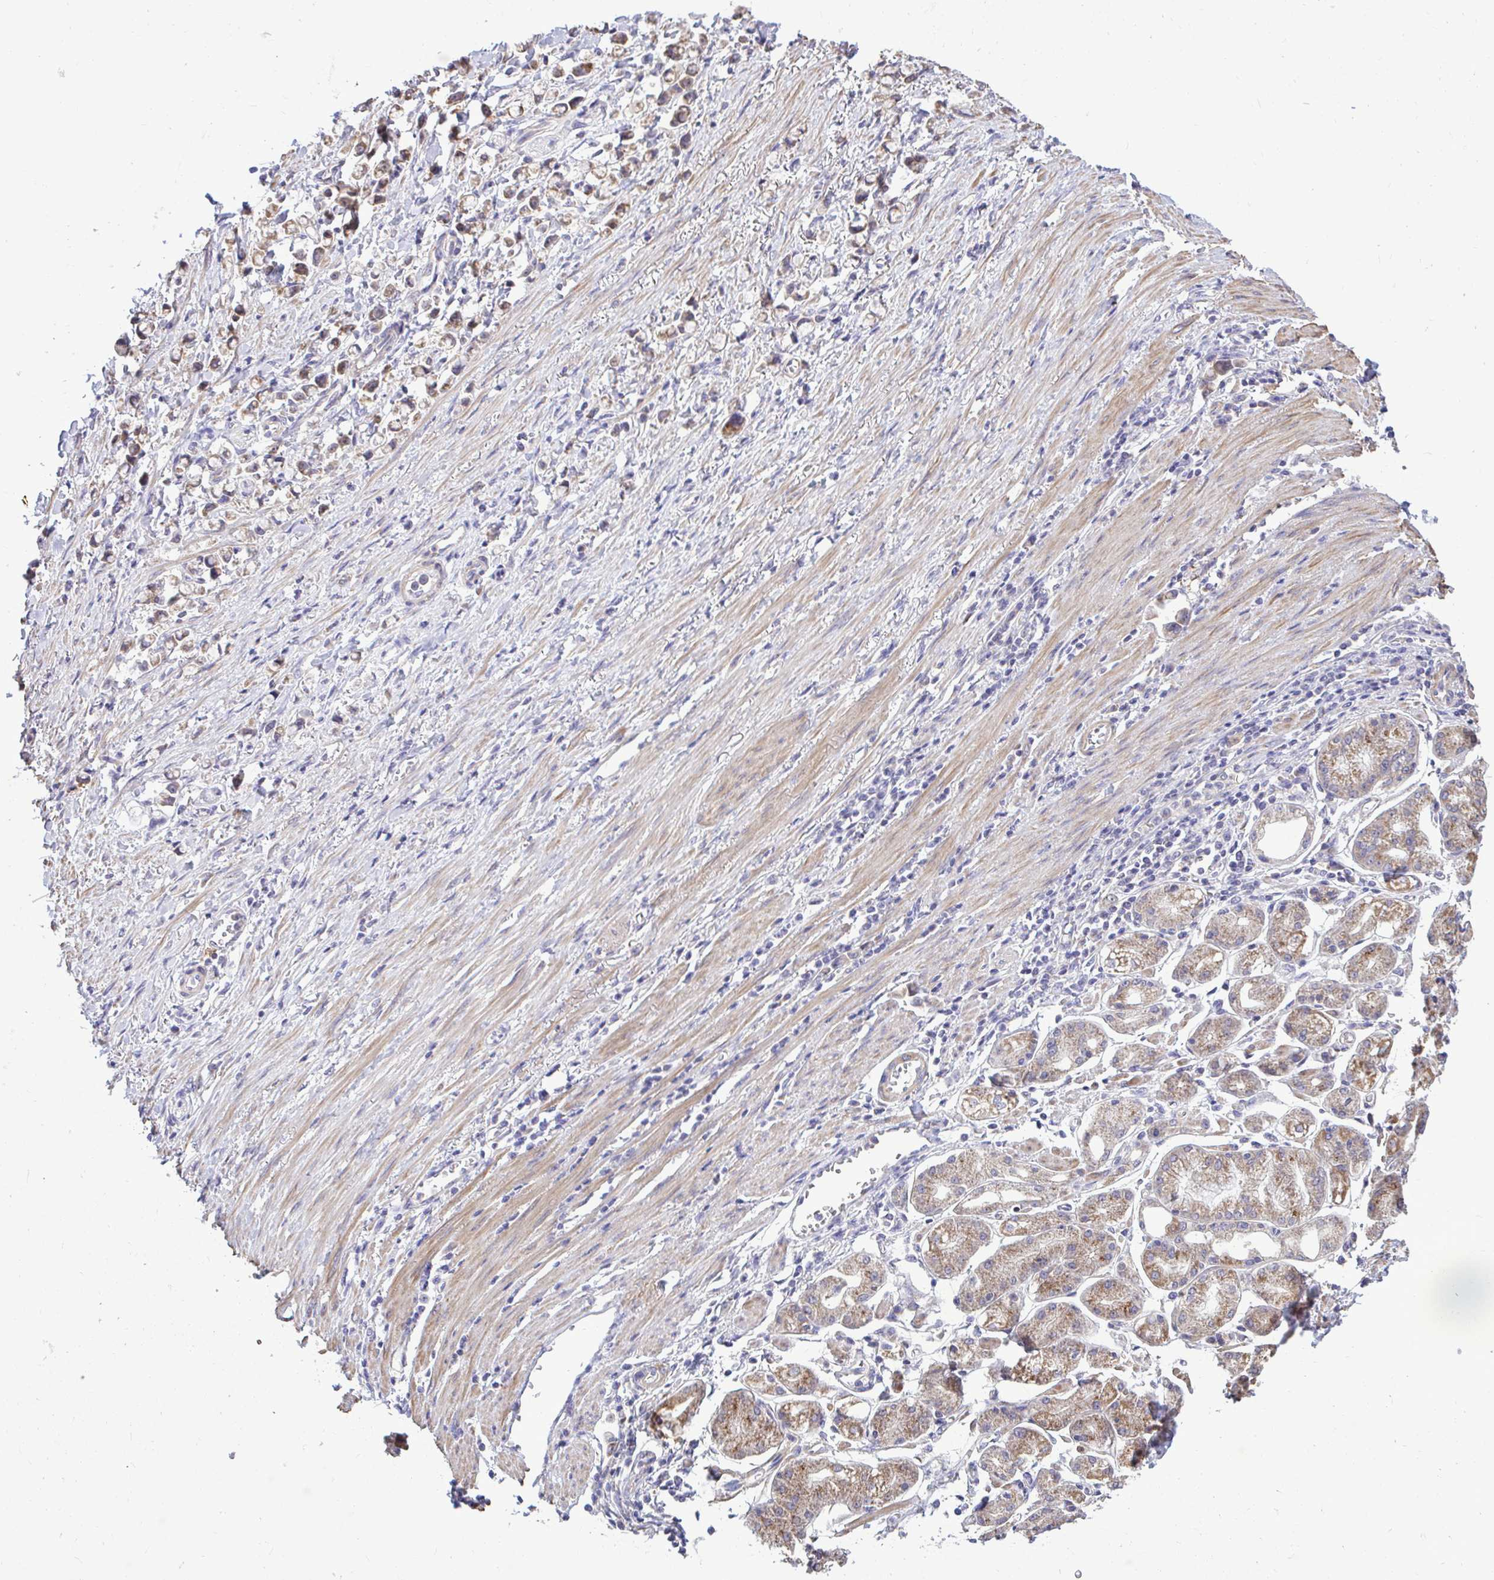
{"staining": {"intensity": "weak", "quantity": "25%-75%", "location": "cytoplasmic/membranous"}, "tissue": "stomach cancer", "cell_type": "Tumor cells", "image_type": "cancer", "snomed": [{"axis": "morphology", "description": "Adenocarcinoma, NOS"}, {"axis": "topography", "description": "Stomach"}], "caption": "Immunohistochemistry of stomach adenocarcinoma demonstrates low levels of weak cytoplasmic/membranous positivity in approximately 25%-75% of tumor cells.", "gene": "SARS2", "patient": {"sex": "female", "age": 81}}